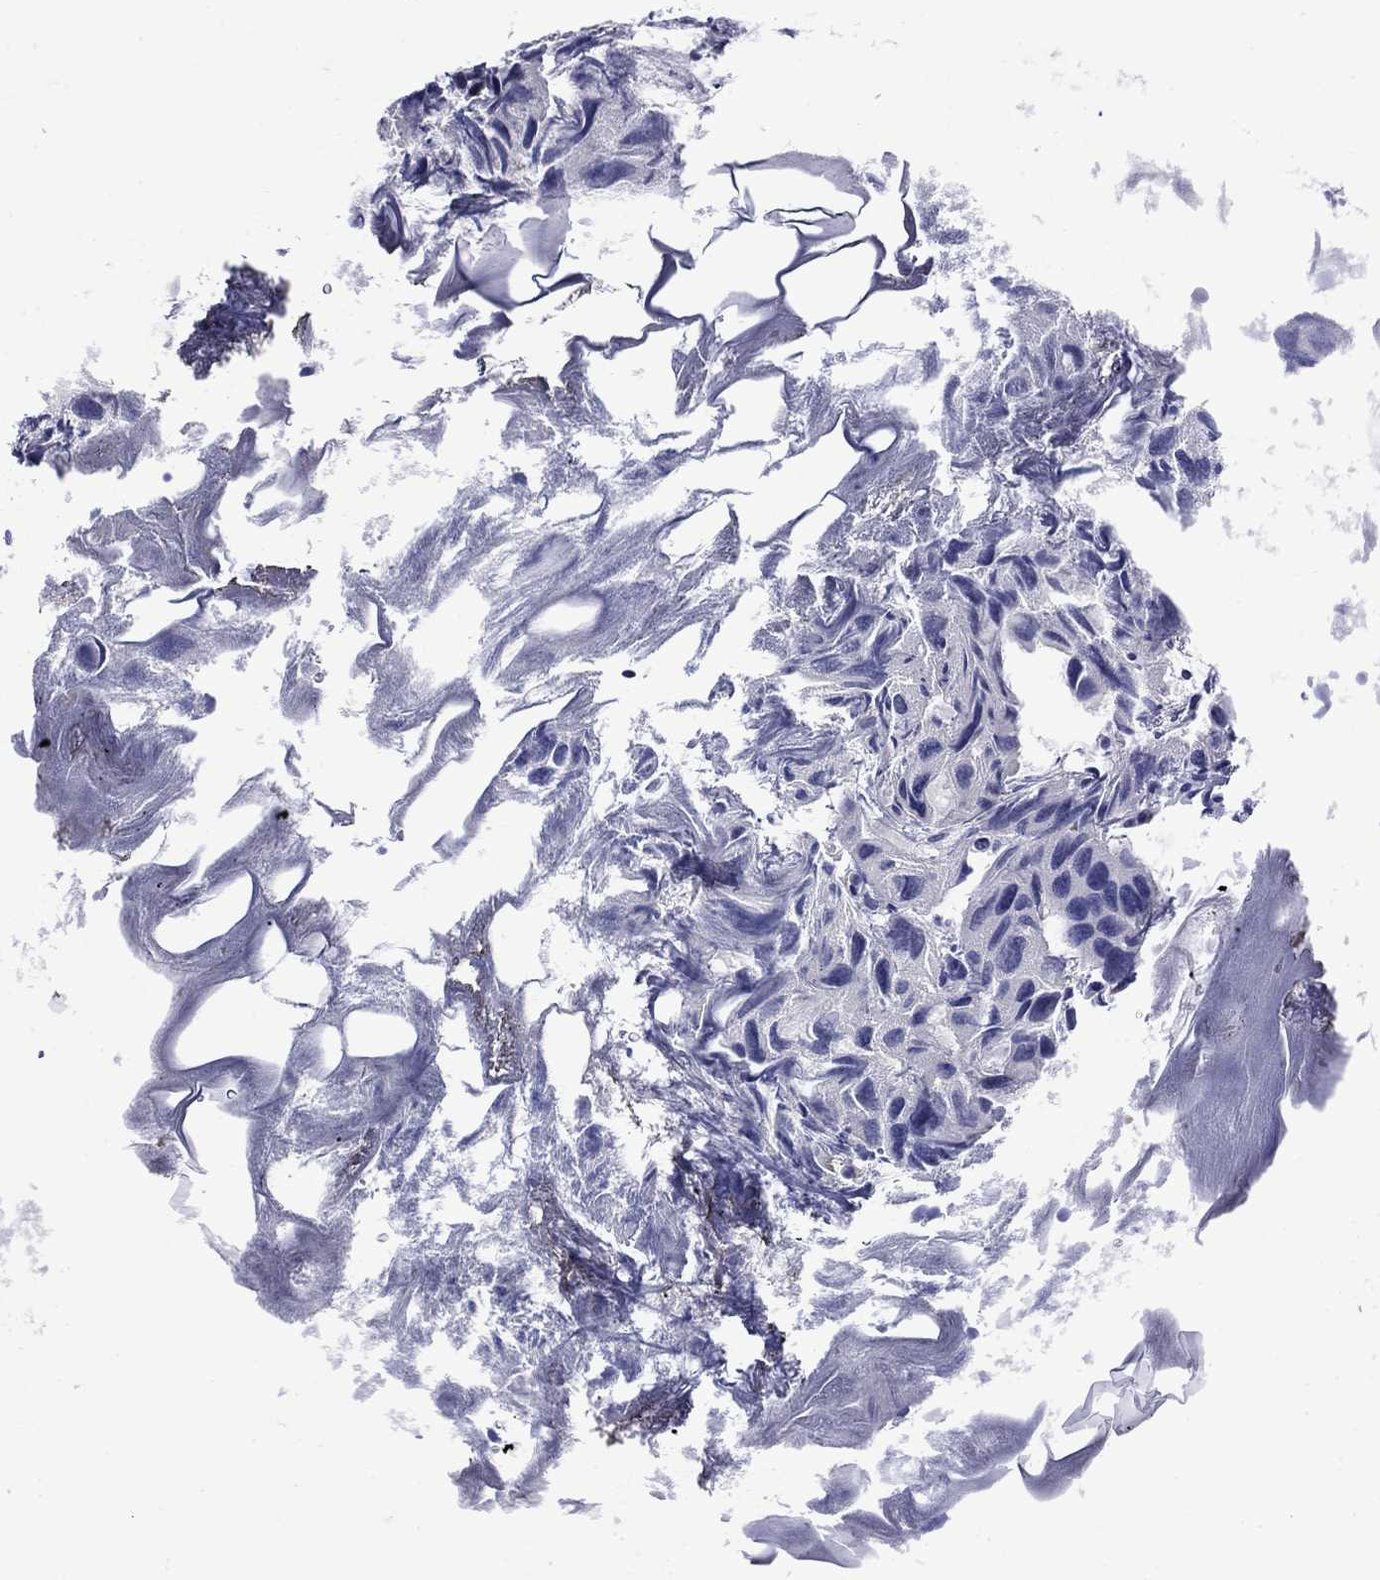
{"staining": {"intensity": "negative", "quantity": "none", "location": "none"}, "tissue": "urothelial cancer", "cell_type": "Tumor cells", "image_type": "cancer", "snomed": [{"axis": "morphology", "description": "Urothelial carcinoma, High grade"}, {"axis": "topography", "description": "Urinary bladder"}], "caption": "Immunohistochemistry image of neoplastic tissue: human urothelial cancer stained with DAB shows no significant protein expression in tumor cells.", "gene": "APOA2", "patient": {"sex": "male", "age": 79}}